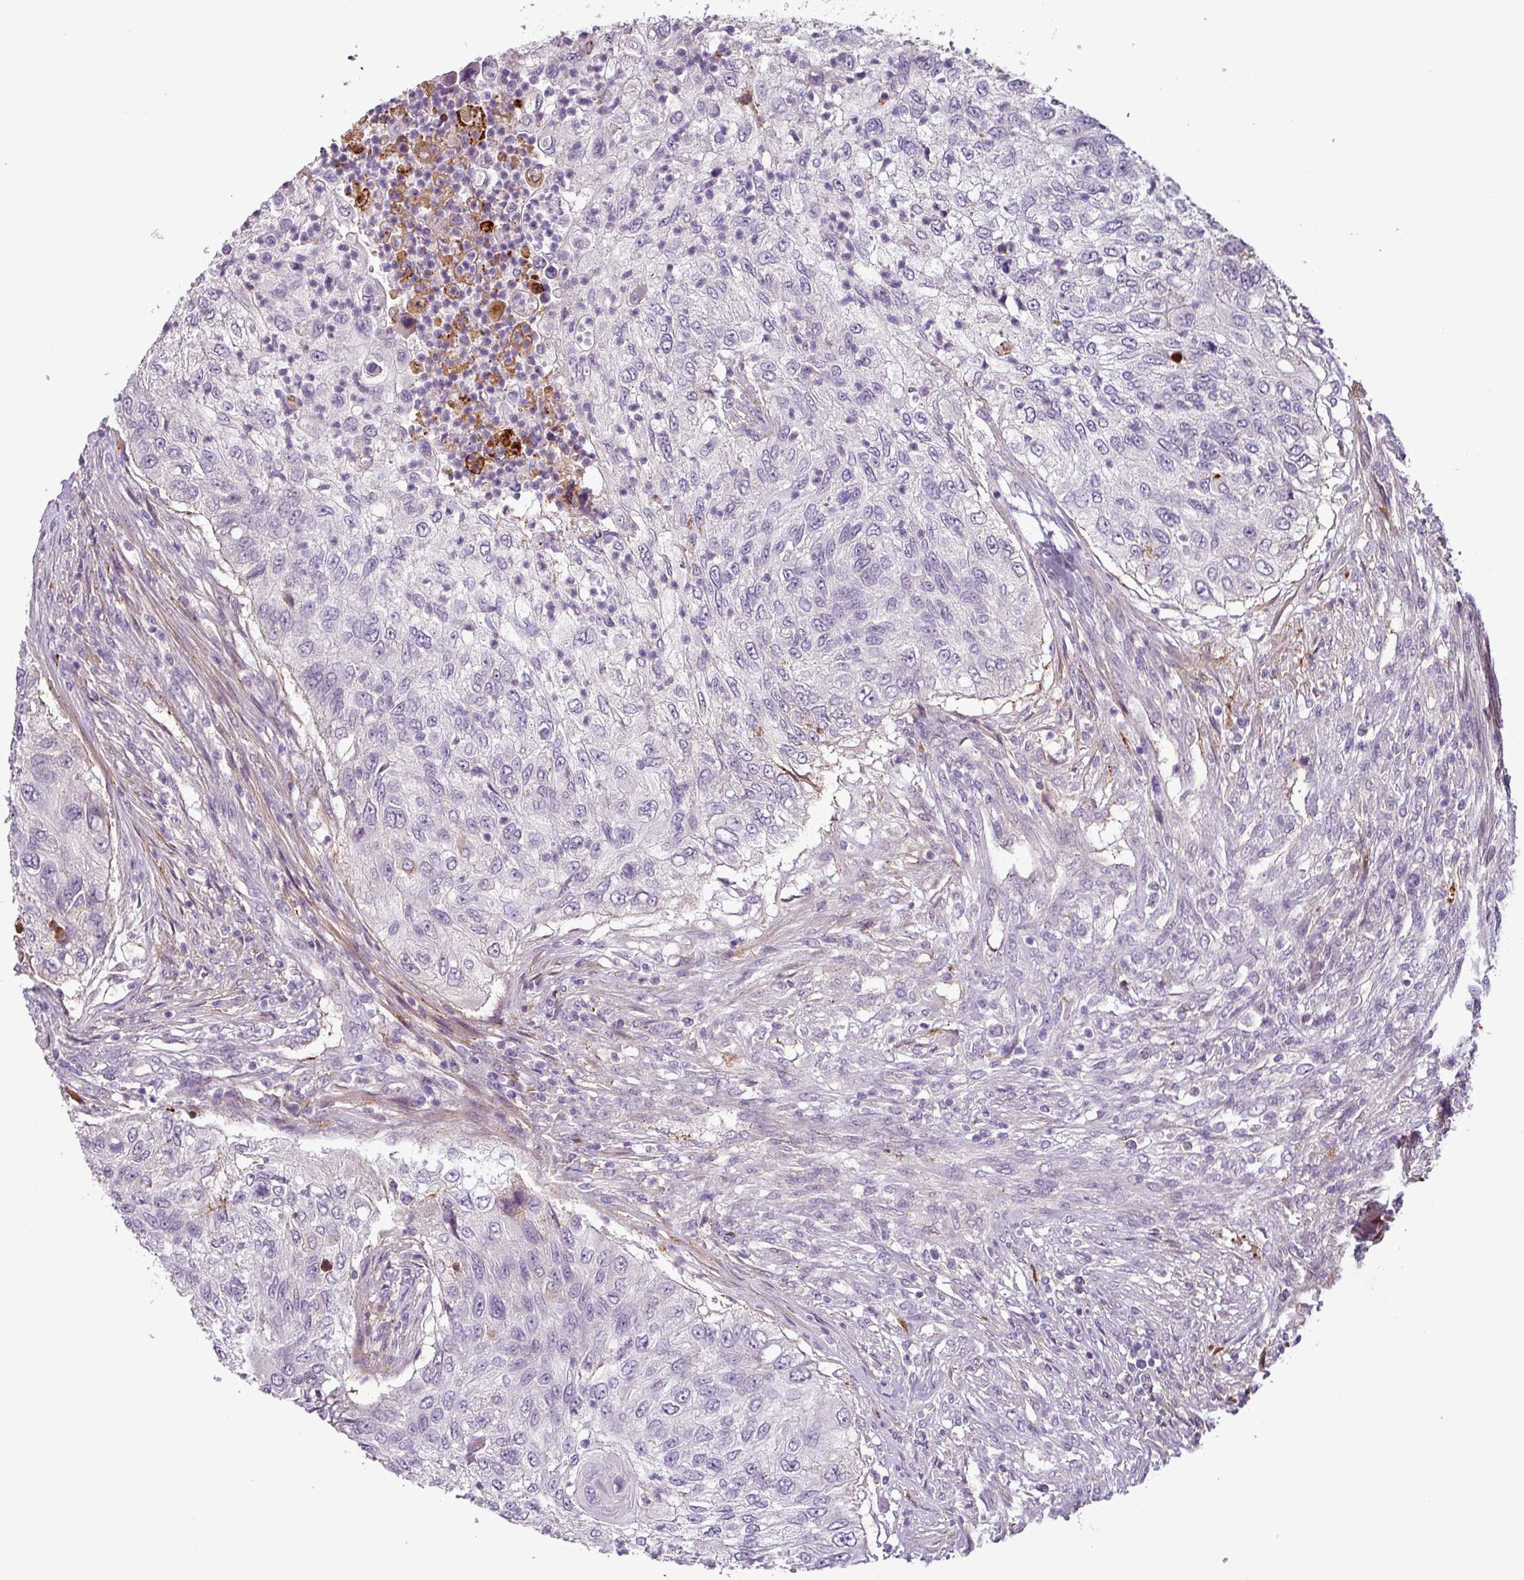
{"staining": {"intensity": "negative", "quantity": "none", "location": "none"}, "tissue": "urothelial cancer", "cell_type": "Tumor cells", "image_type": "cancer", "snomed": [{"axis": "morphology", "description": "Urothelial carcinoma, High grade"}, {"axis": "topography", "description": "Urinary bladder"}], "caption": "IHC histopathology image of neoplastic tissue: human urothelial carcinoma (high-grade) stained with DAB reveals no significant protein positivity in tumor cells. (DAB (3,3'-diaminobenzidine) immunohistochemistry visualized using brightfield microscopy, high magnification).", "gene": "APOC1", "patient": {"sex": "female", "age": 60}}